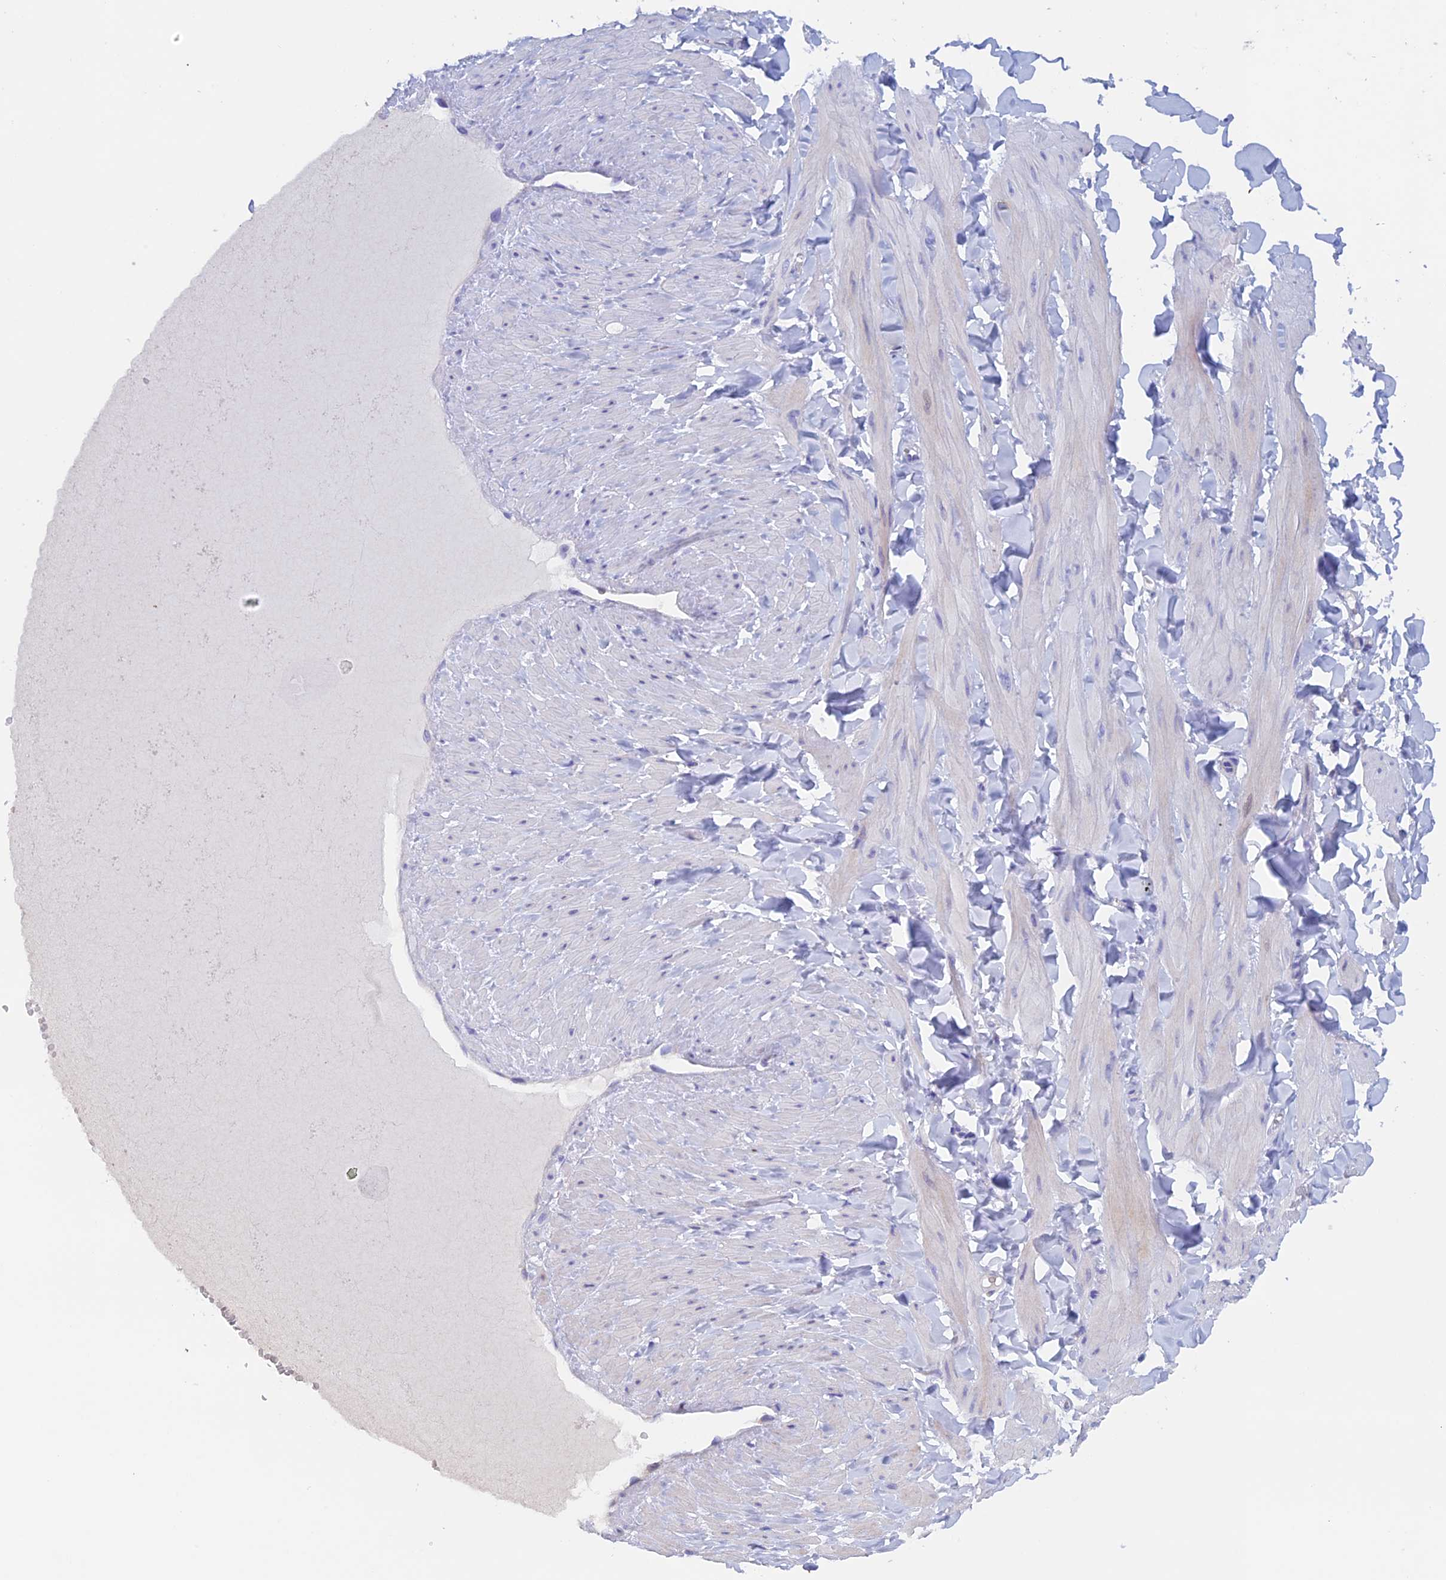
{"staining": {"intensity": "negative", "quantity": "none", "location": "none"}, "tissue": "adipose tissue", "cell_type": "Adipocytes", "image_type": "normal", "snomed": [{"axis": "morphology", "description": "Normal tissue, NOS"}, {"axis": "topography", "description": "Adipose tissue"}, {"axis": "topography", "description": "Vascular tissue"}, {"axis": "topography", "description": "Peripheral nerve tissue"}], "caption": "High magnification brightfield microscopy of benign adipose tissue stained with DAB (3,3'-diaminobenzidine) (brown) and counterstained with hematoxylin (blue): adipocytes show no significant staining. The staining is performed using DAB brown chromogen with nuclei counter-stained in using hematoxylin.", "gene": "PSMC3IP", "patient": {"sex": "male", "age": 25}}